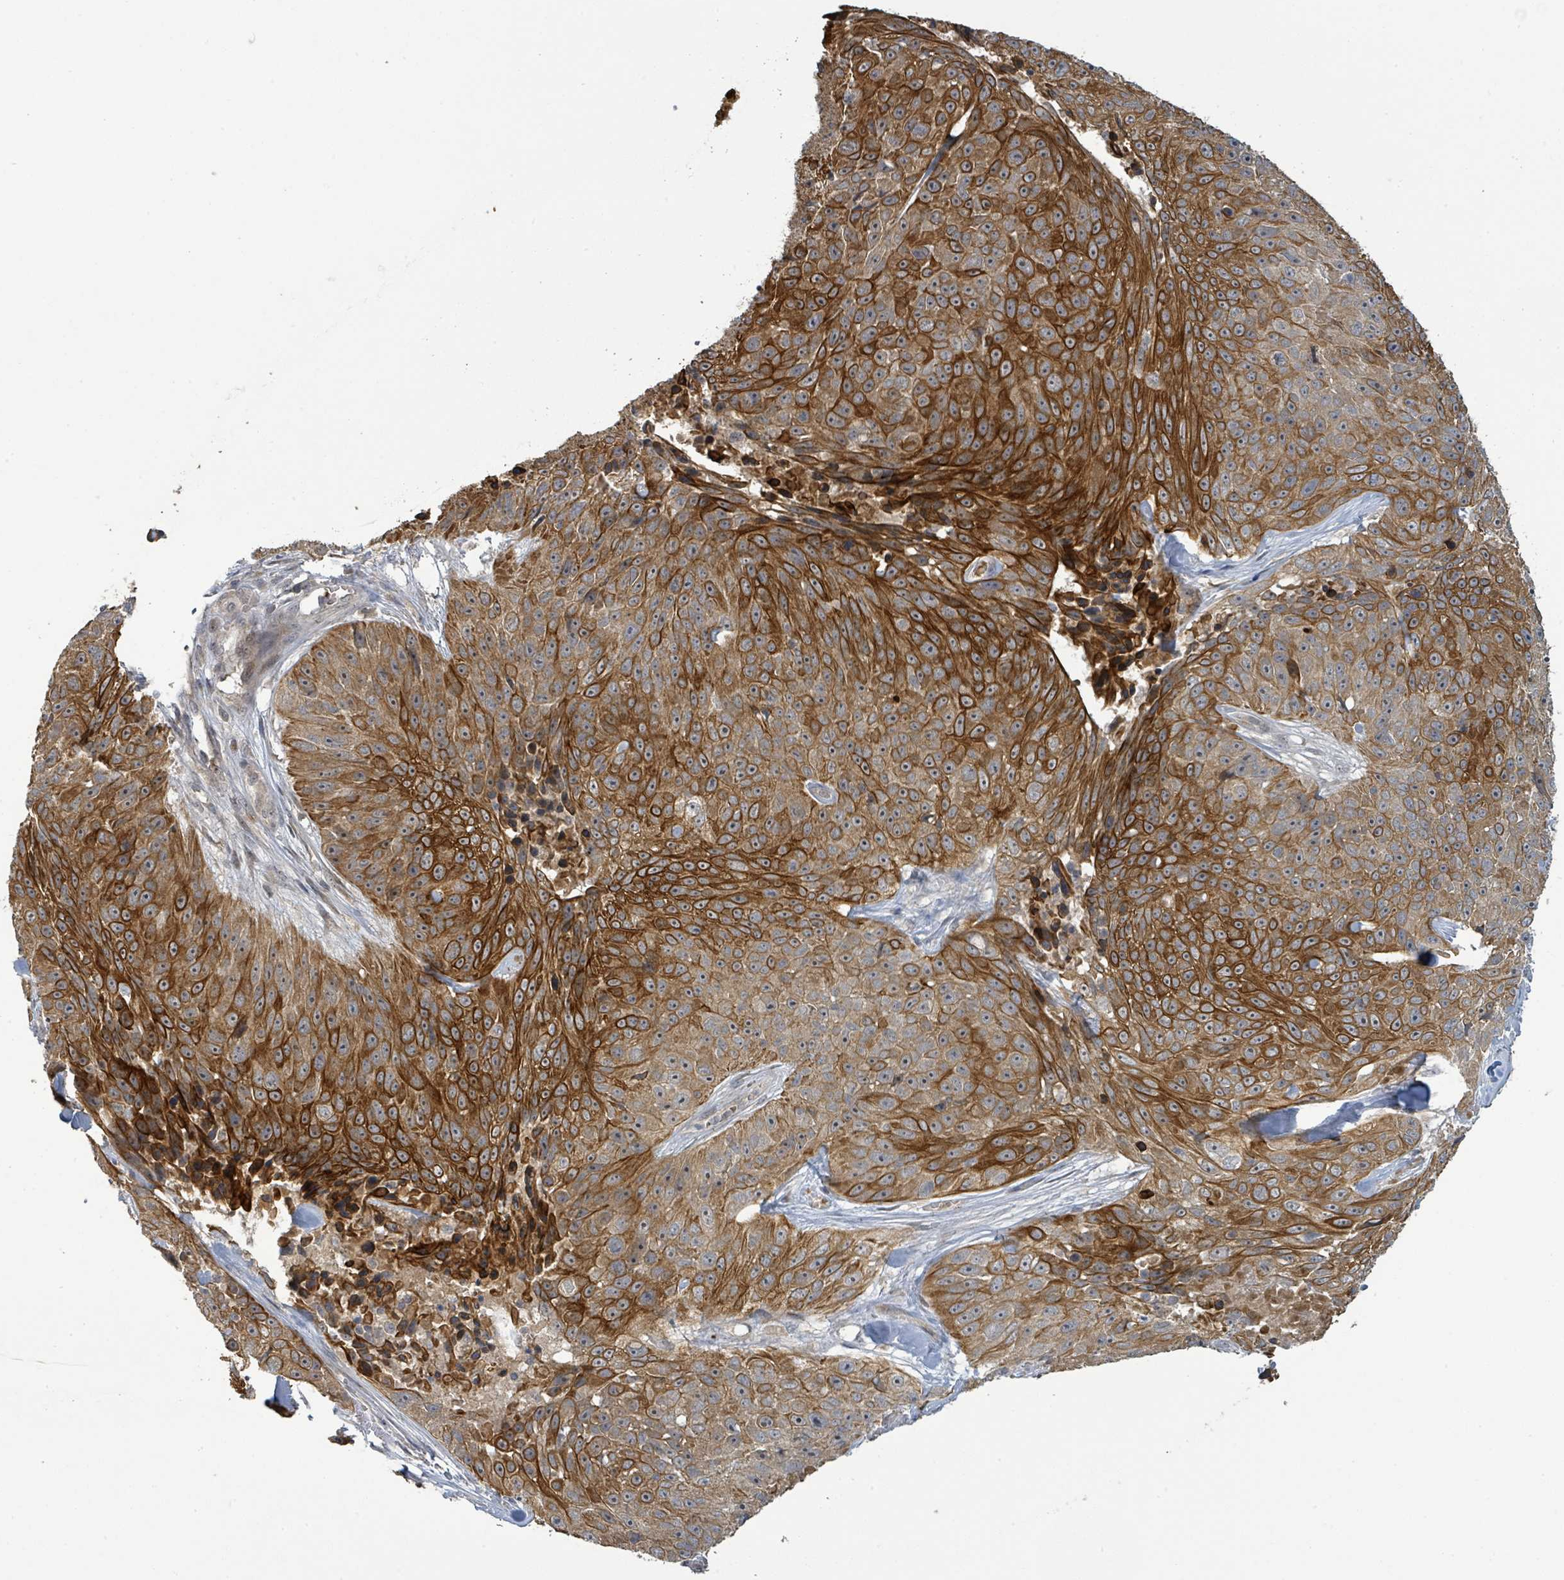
{"staining": {"intensity": "strong", "quantity": ">75%", "location": "cytoplasmic/membranous,nuclear"}, "tissue": "skin cancer", "cell_type": "Tumor cells", "image_type": "cancer", "snomed": [{"axis": "morphology", "description": "Squamous cell carcinoma, NOS"}, {"axis": "topography", "description": "Skin"}], "caption": "An immunohistochemistry image of neoplastic tissue is shown. Protein staining in brown labels strong cytoplasmic/membranous and nuclear positivity in skin cancer (squamous cell carcinoma) within tumor cells. (Brightfield microscopy of DAB IHC at high magnification).", "gene": "ITGA11", "patient": {"sex": "female", "age": 87}}